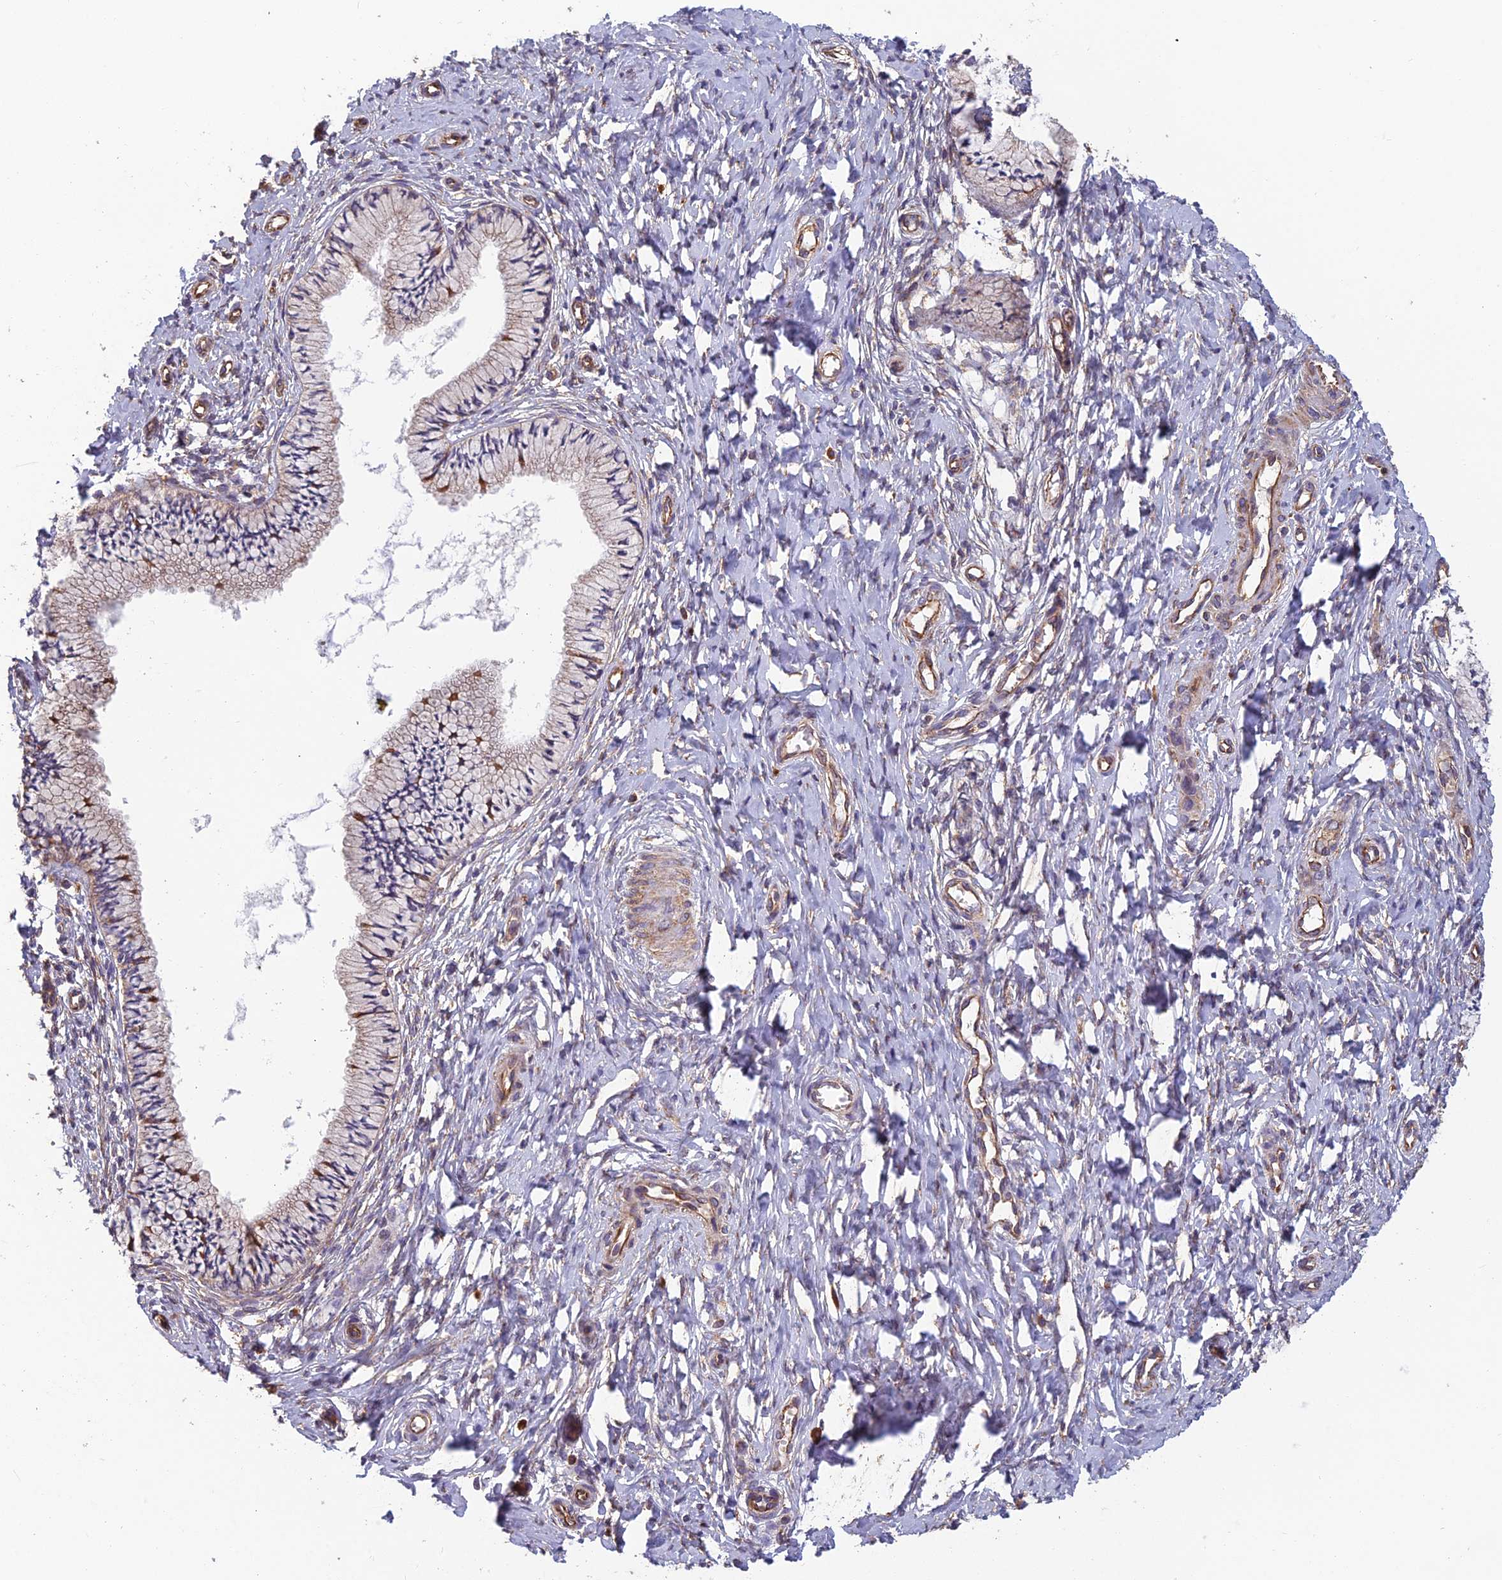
{"staining": {"intensity": "moderate", "quantity": "25%-75%", "location": "cytoplasmic/membranous"}, "tissue": "cervix", "cell_type": "Glandular cells", "image_type": "normal", "snomed": [{"axis": "morphology", "description": "Normal tissue, NOS"}, {"axis": "topography", "description": "Cervix"}], "caption": "Approximately 25%-75% of glandular cells in benign cervix demonstrate moderate cytoplasmic/membranous protein expression as visualized by brown immunohistochemical staining.", "gene": "SPDL1", "patient": {"sex": "female", "age": 36}}